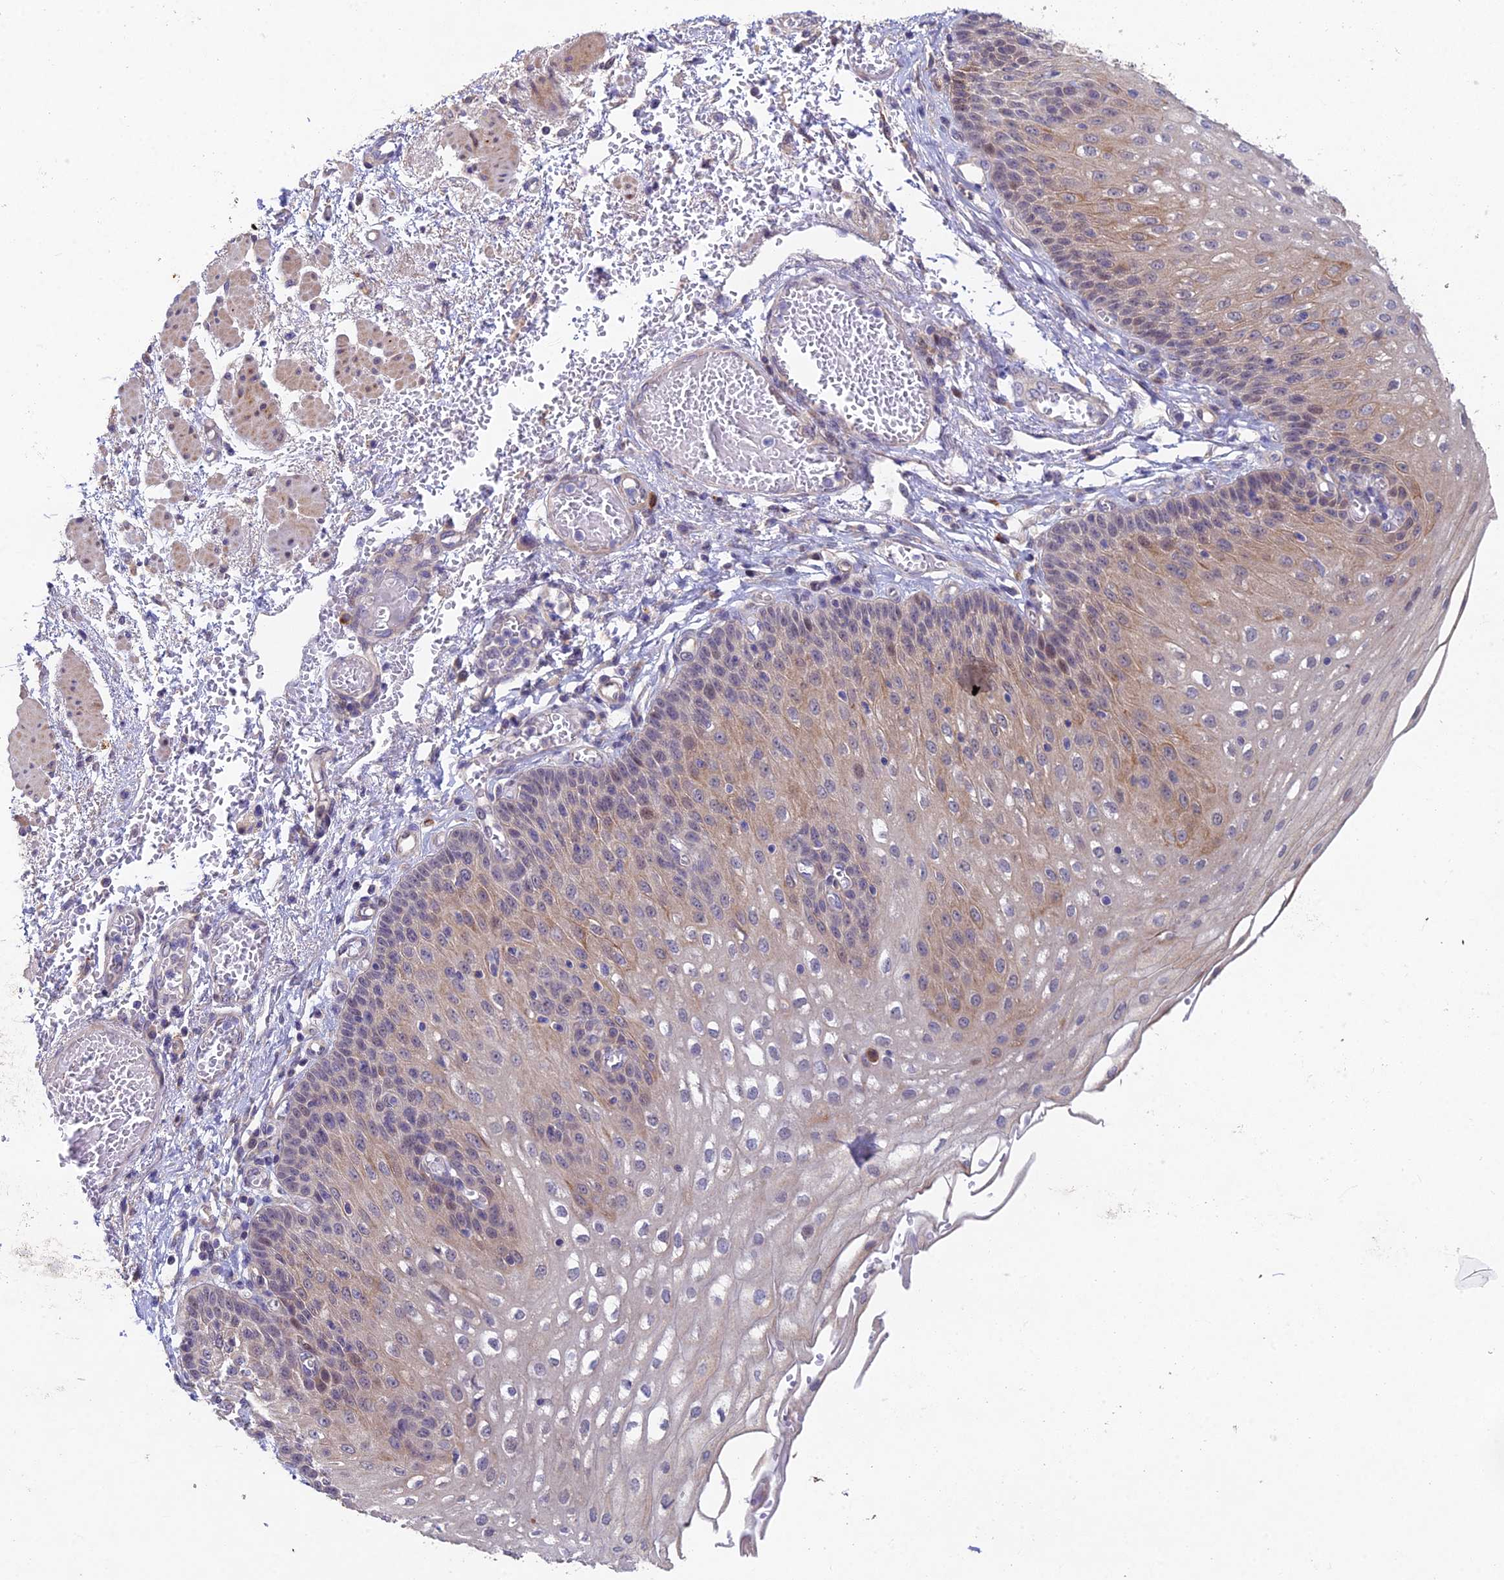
{"staining": {"intensity": "moderate", "quantity": "<25%", "location": "cytoplasmic/membranous,nuclear"}, "tissue": "esophagus", "cell_type": "Squamous epithelial cells", "image_type": "normal", "snomed": [{"axis": "morphology", "description": "Normal tissue, NOS"}, {"axis": "topography", "description": "Esophagus"}], "caption": "A histopathology image showing moderate cytoplasmic/membranous,nuclear staining in about <25% of squamous epithelial cells in unremarkable esophagus, as visualized by brown immunohistochemical staining.", "gene": "NSMCE1", "patient": {"sex": "male", "age": 81}}